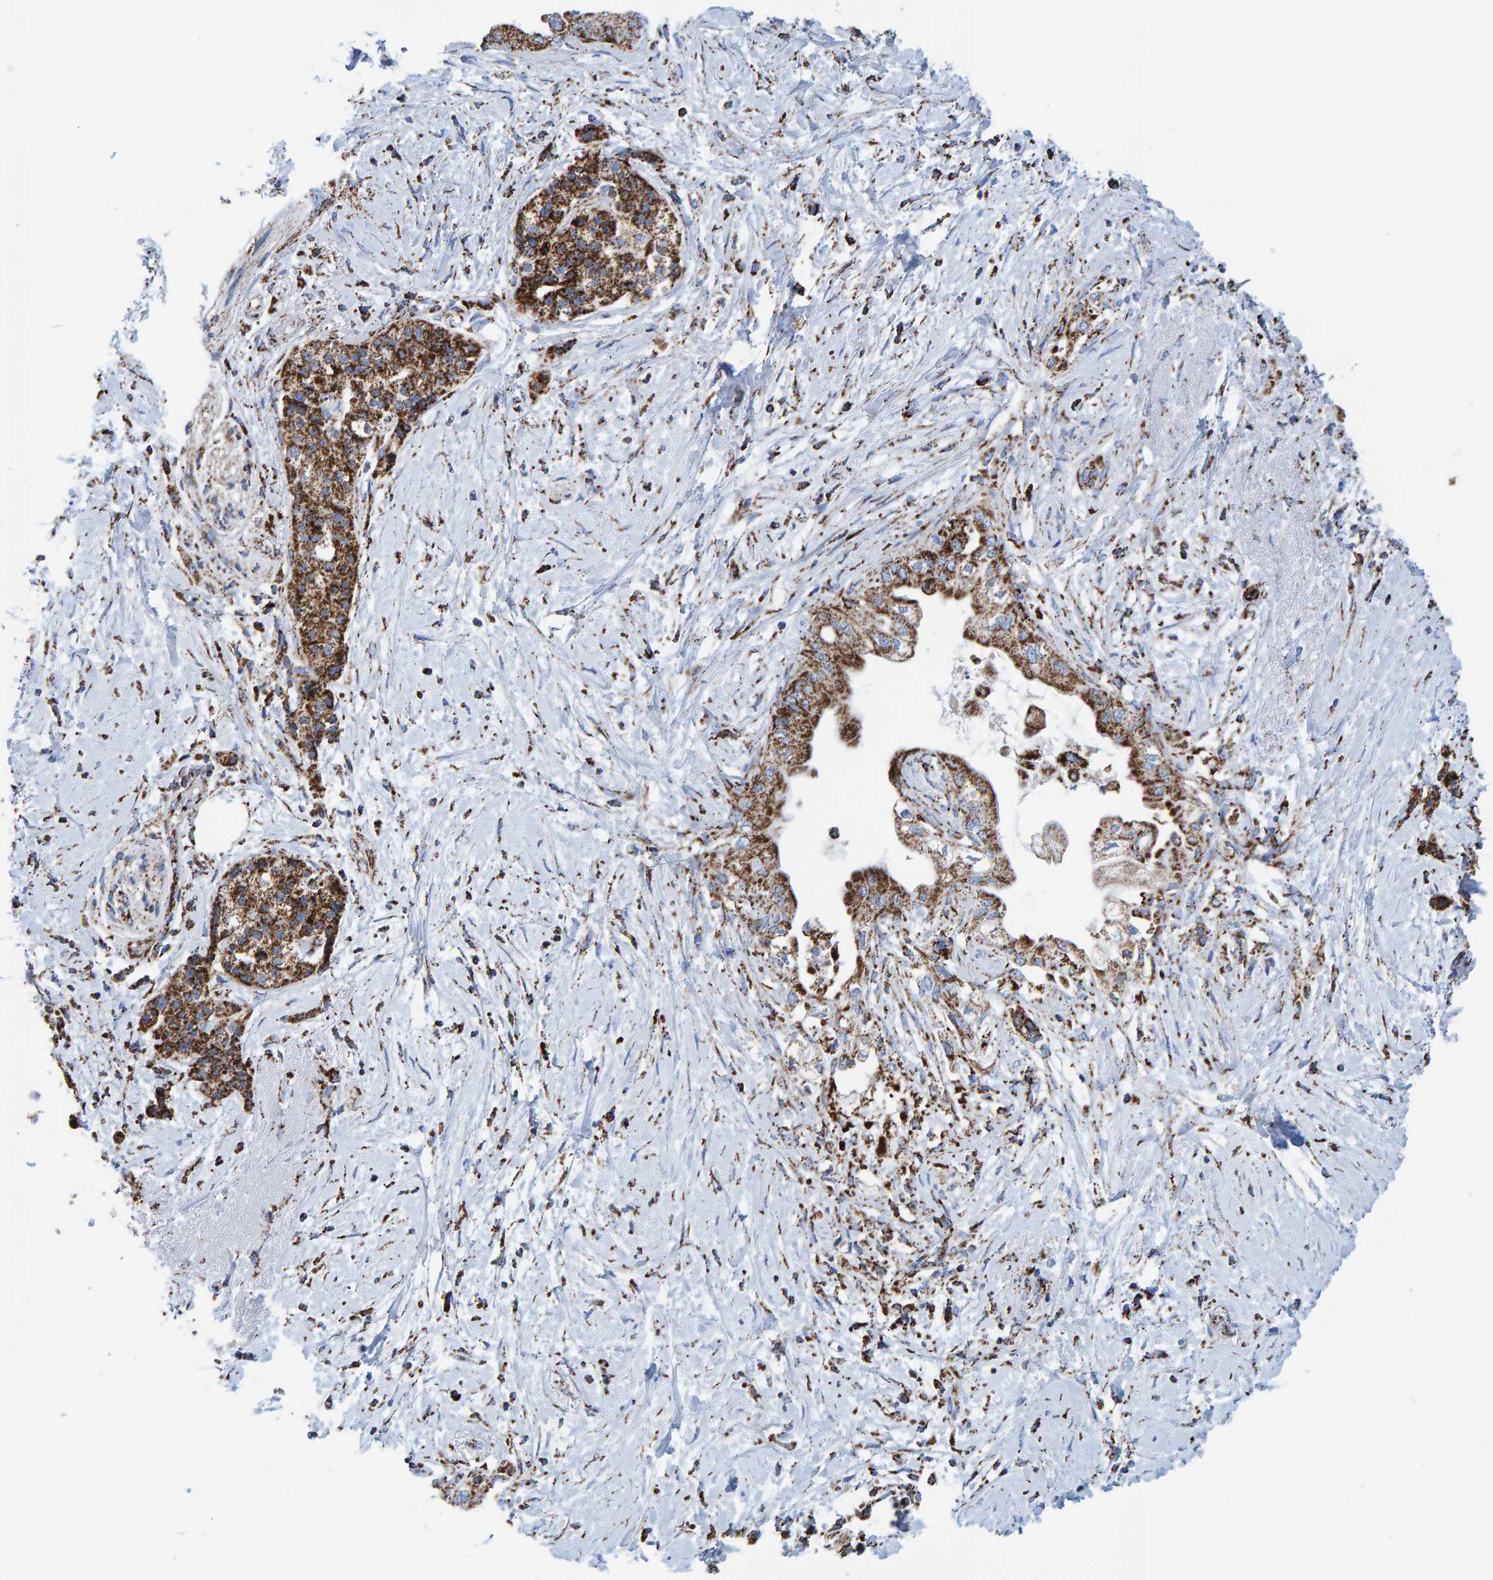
{"staining": {"intensity": "strong", "quantity": ">75%", "location": "cytoplasmic/membranous"}, "tissue": "pancreatic cancer", "cell_type": "Tumor cells", "image_type": "cancer", "snomed": [{"axis": "morphology", "description": "Normal tissue, NOS"}, {"axis": "morphology", "description": "Adenocarcinoma, NOS"}, {"axis": "topography", "description": "Pancreas"}, {"axis": "topography", "description": "Duodenum"}], "caption": "Human pancreatic adenocarcinoma stained with a protein marker exhibits strong staining in tumor cells.", "gene": "ENSG00000262660", "patient": {"sex": "female", "age": 60}}